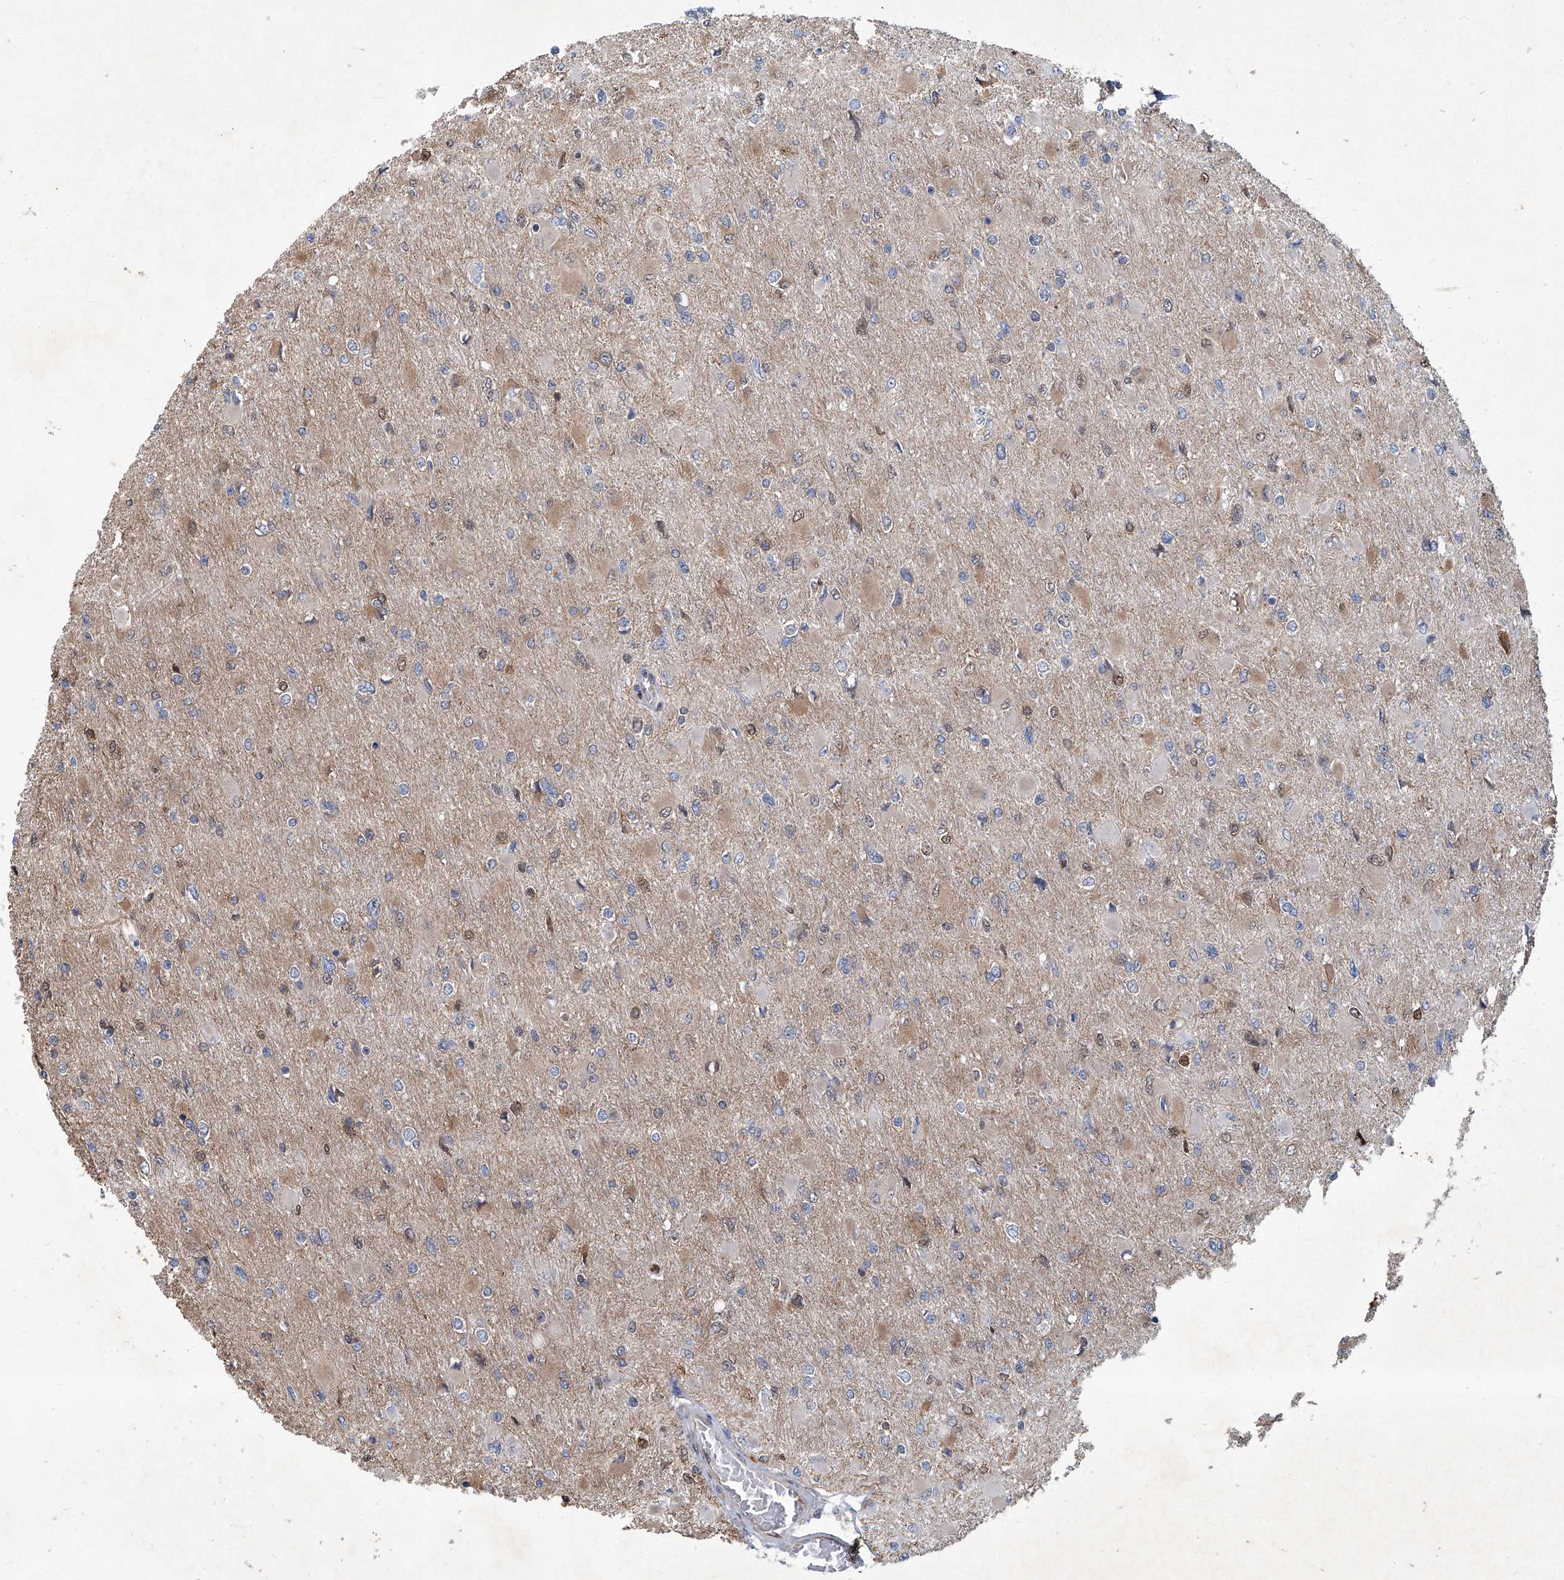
{"staining": {"intensity": "moderate", "quantity": "<25%", "location": "cytoplasmic/membranous"}, "tissue": "glioma", "cell_type": "Tumor cells", "image_type": "cancer", "snomed": [{"axis": "morphology", "description": "Glioma, malignant, High grade"}, {"axis": "topography", "description": "Cerebral cortex"}], "caption": "A micrograph of human glioma stained for a protein exhibits moderate cytoplasmic/membranous brown staining in tumor cells.", "gene": "GPR132", "patient": {"sex": "female", "age": 36}}